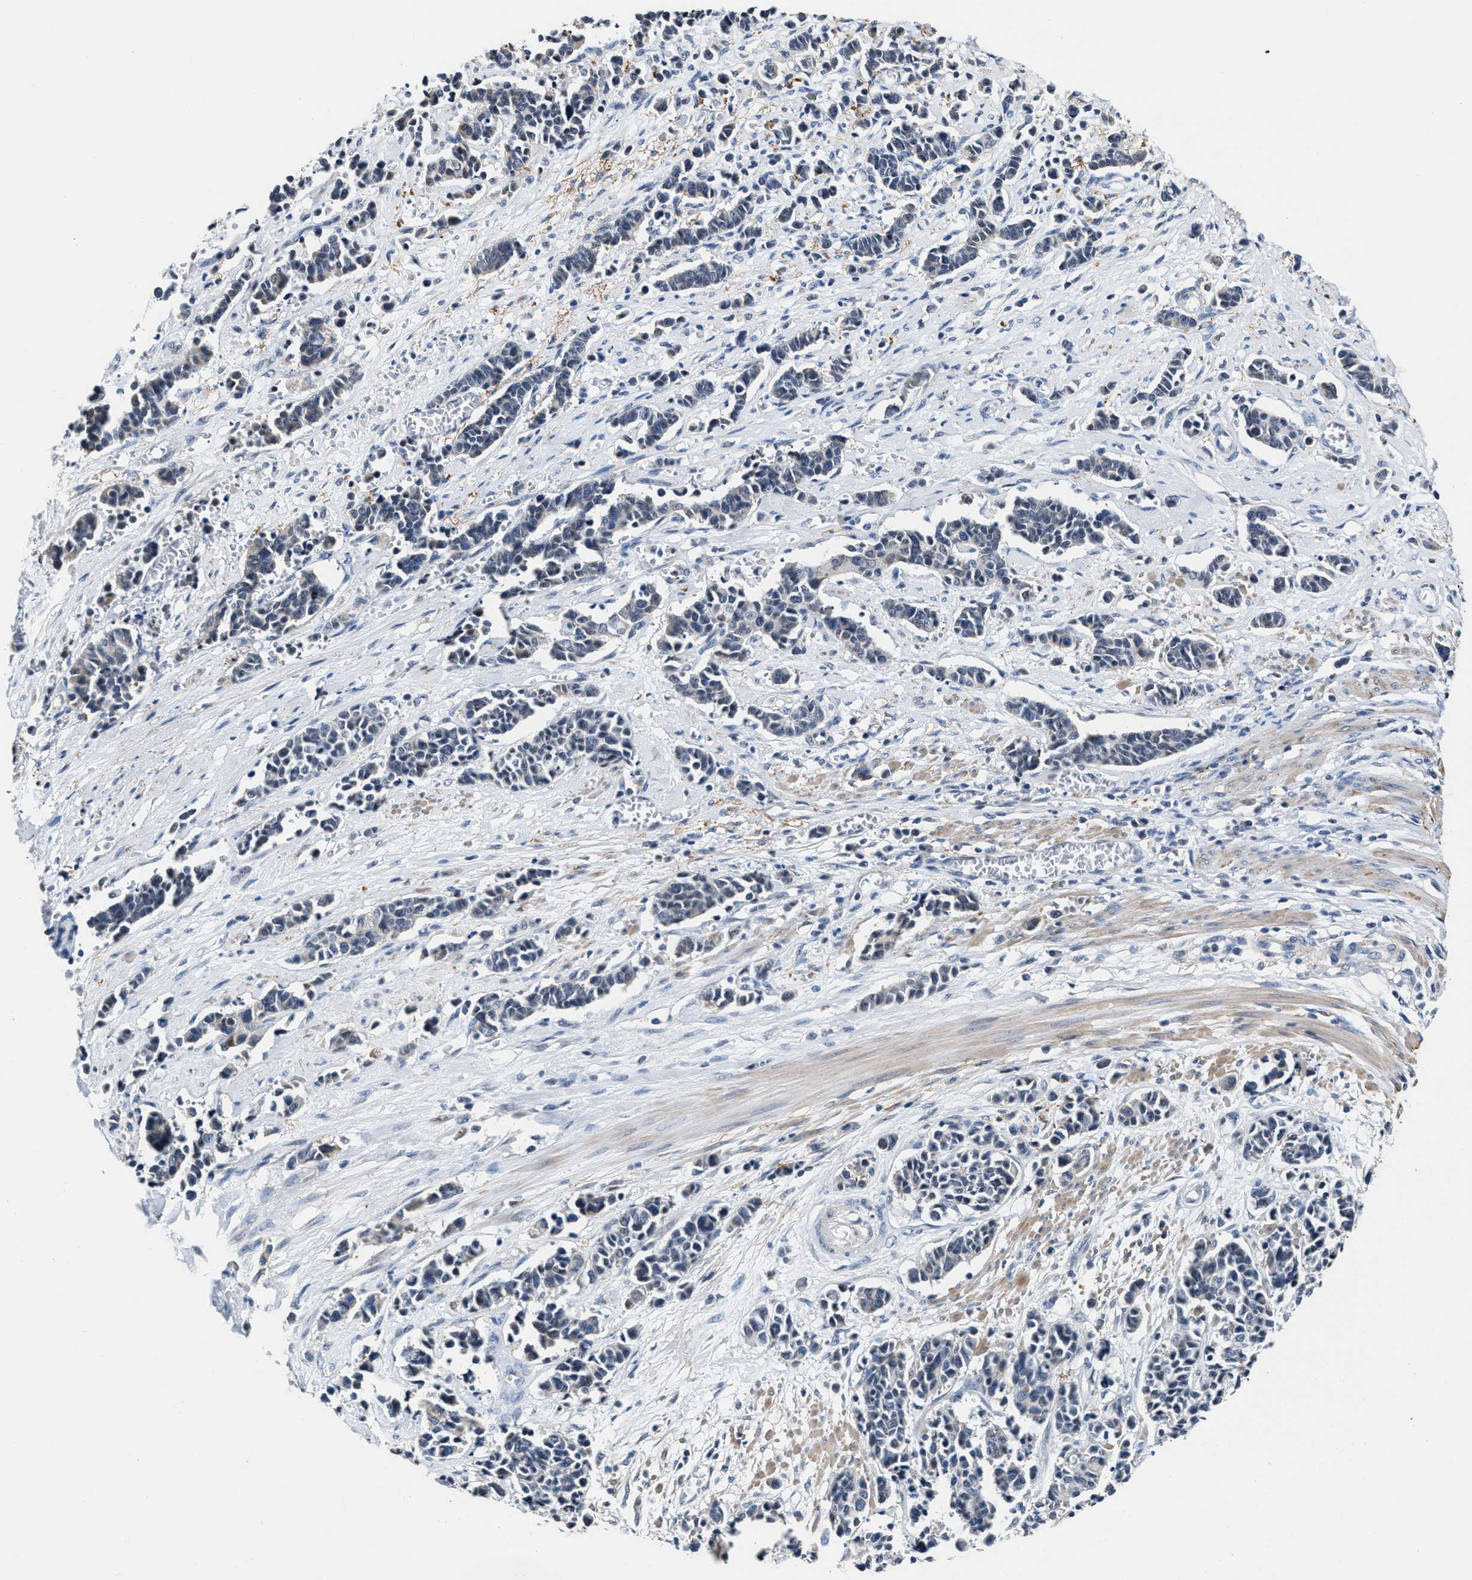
{"staining": {"intensity": "negative", "quantity": "none", "location": "none"}, "tissue": "cervical cancer", "cell_type": "Tumor cells", "image_type": "cancer", "snomed": [{"axis": "morphology", "description": "Squamous cell carcinoma, NOS"}, {"axis": "topography", "description": "Cervix"}], "caption": "Protein analysis of cervical cancer (squamous cell carcinoma) exhibits no significant positivity in tumor cells. The staining was performed using DAB (3,3'-diaminobenzidine) to visualize the protein expression in brown, while the nuclei were stained in blue with hematoxylin (Magnification: 20x).", "gene": "MYH3", "patient": {"sex": "female", "age": 35}}